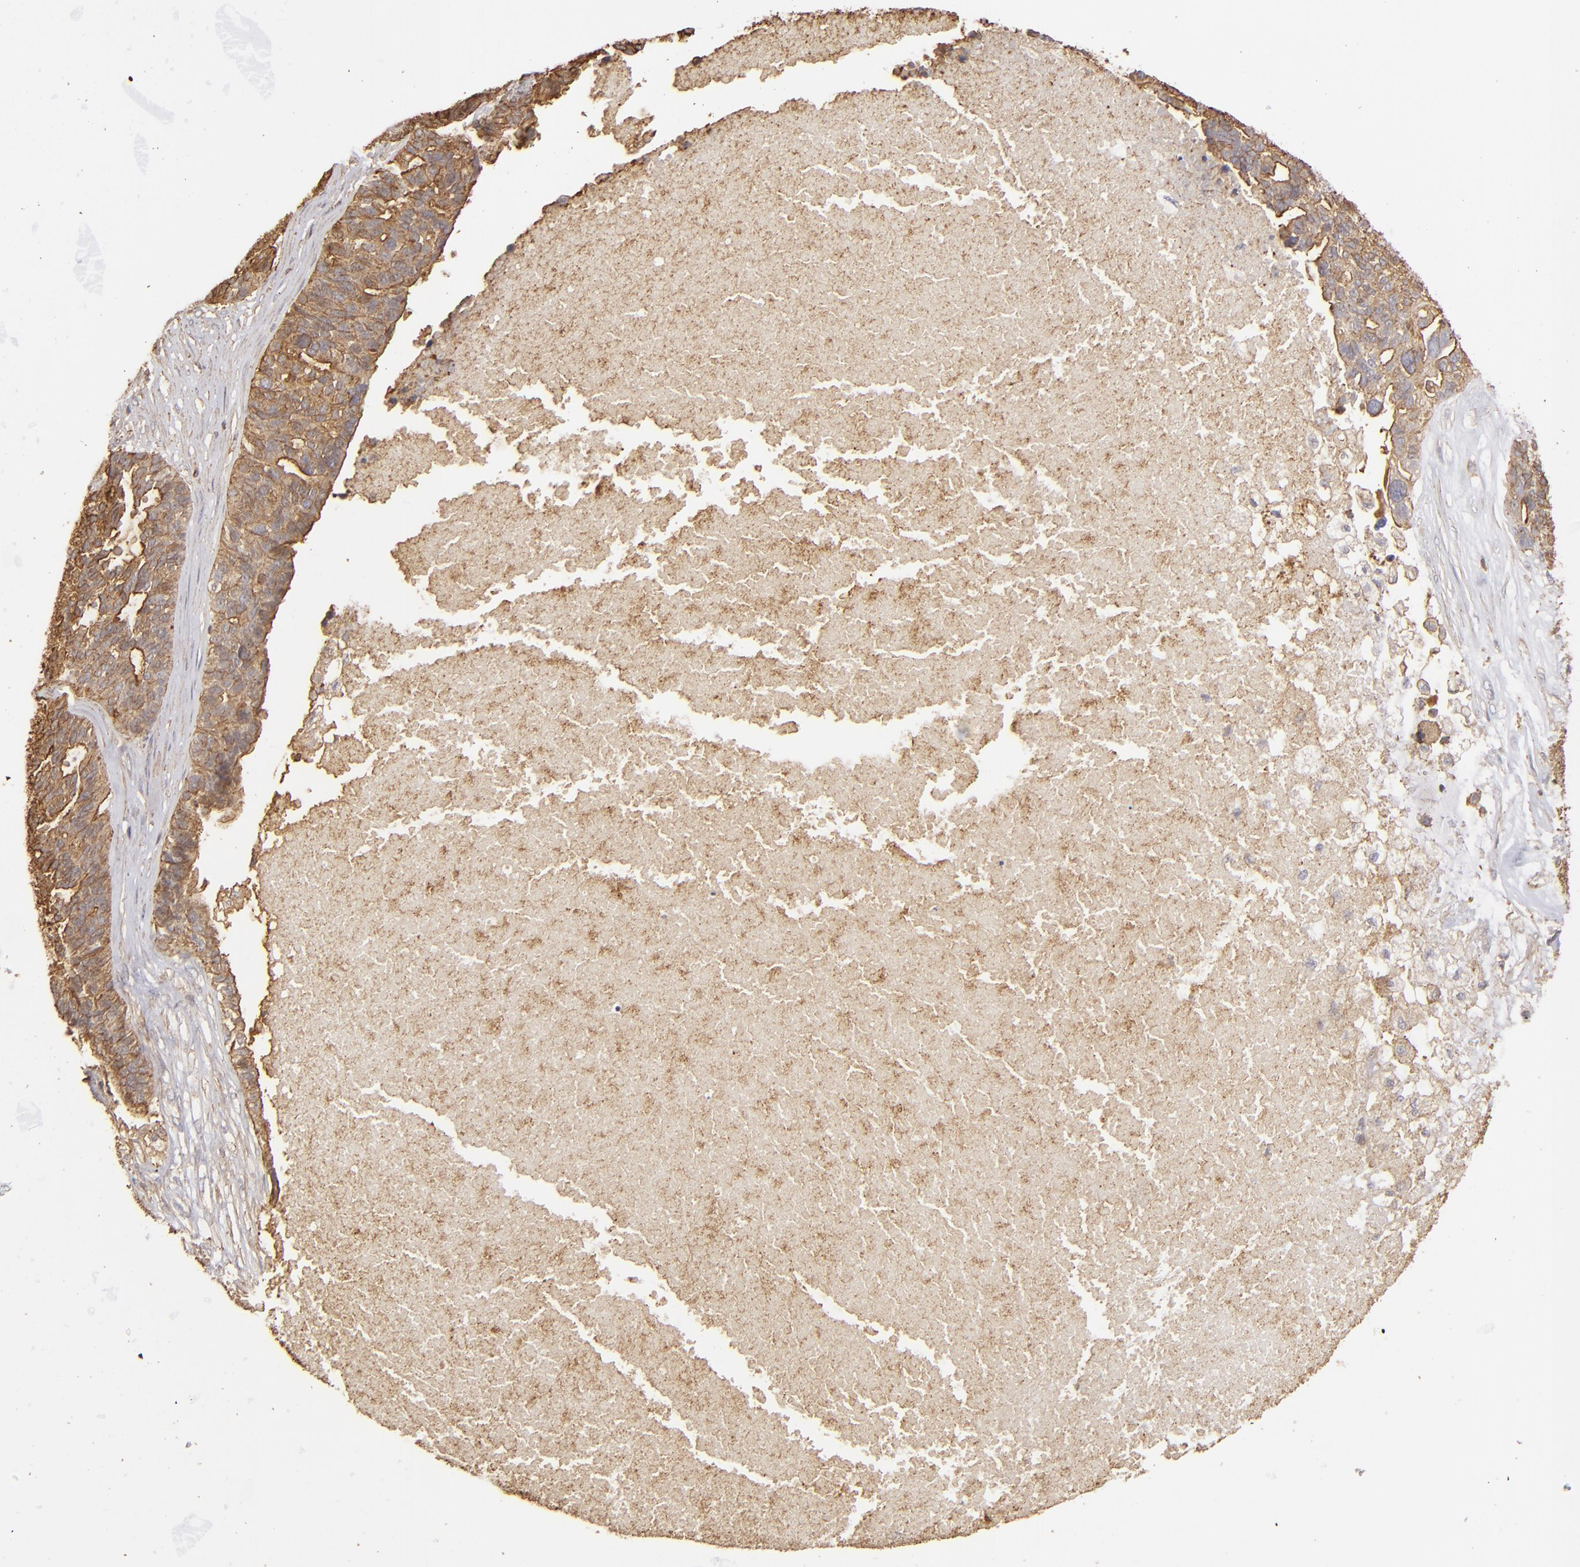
{"staining": {"intensity": "moderate", "quantity": ">75%", "location": "cytoplasmic/membranous"}, "tissue": "ovarian cancer", "cell_type": "Tumor cells", "image_type": "cancer", "snomed": [{"axis": "morphology", "description": "Cystadenocarcinoma, serous, NOS"}, {"axis": "topography", "description": "Ovary"}], "caption": "Moderate cytoplasmic/membranous protein positivity is identified in approximately >75% of tumor cells in ovarian cancer (serous cystadenocarcinoma).", "gene": "ACTB", "patient": {"sex": "female", "age": 59}}